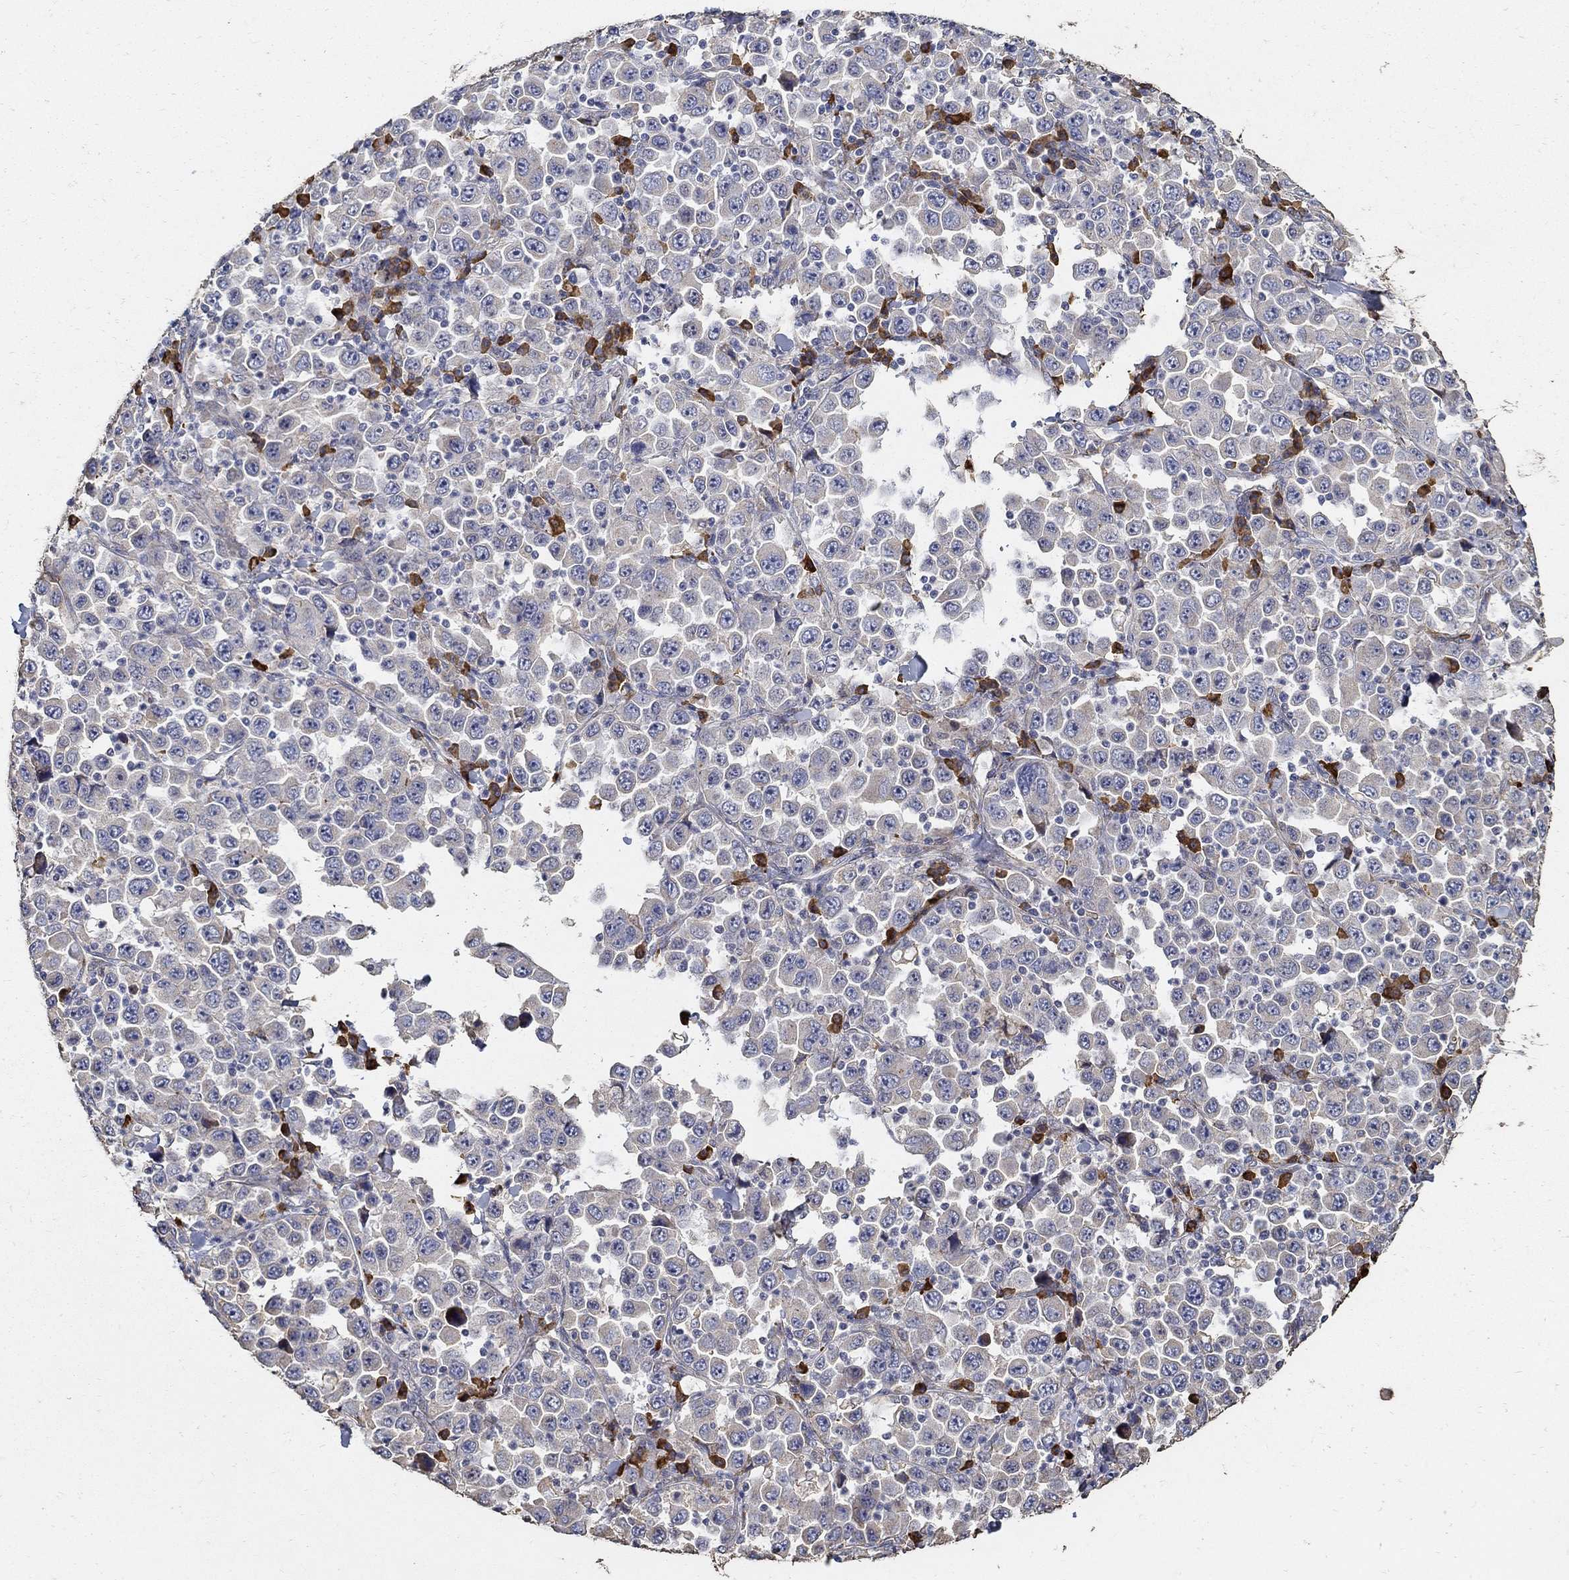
{"staining": {"intensity": "negative", "quantity": "none", "location": "none"}, "tissue": "stomach cancer", "cell_type": "Tumor cells", "image_type": "cancer", "snomed": [{"axis": "morphology", "description": "Normal tissue, NOS"}, {"axis": "morphology", "description": "Adenocarcinoma, NOS"}, {"axis": "topography", "description": "Stomach, upper"}, {"axis": "topography", "description": "Stomach"}], "caption": "This is an immunohistochemistry (IHC) image of human adenocarcinoma (stomach). There is no staining in tumor cells.", "gene": "EMILIN3", "patient": {"sex": "male", "age": 59}}